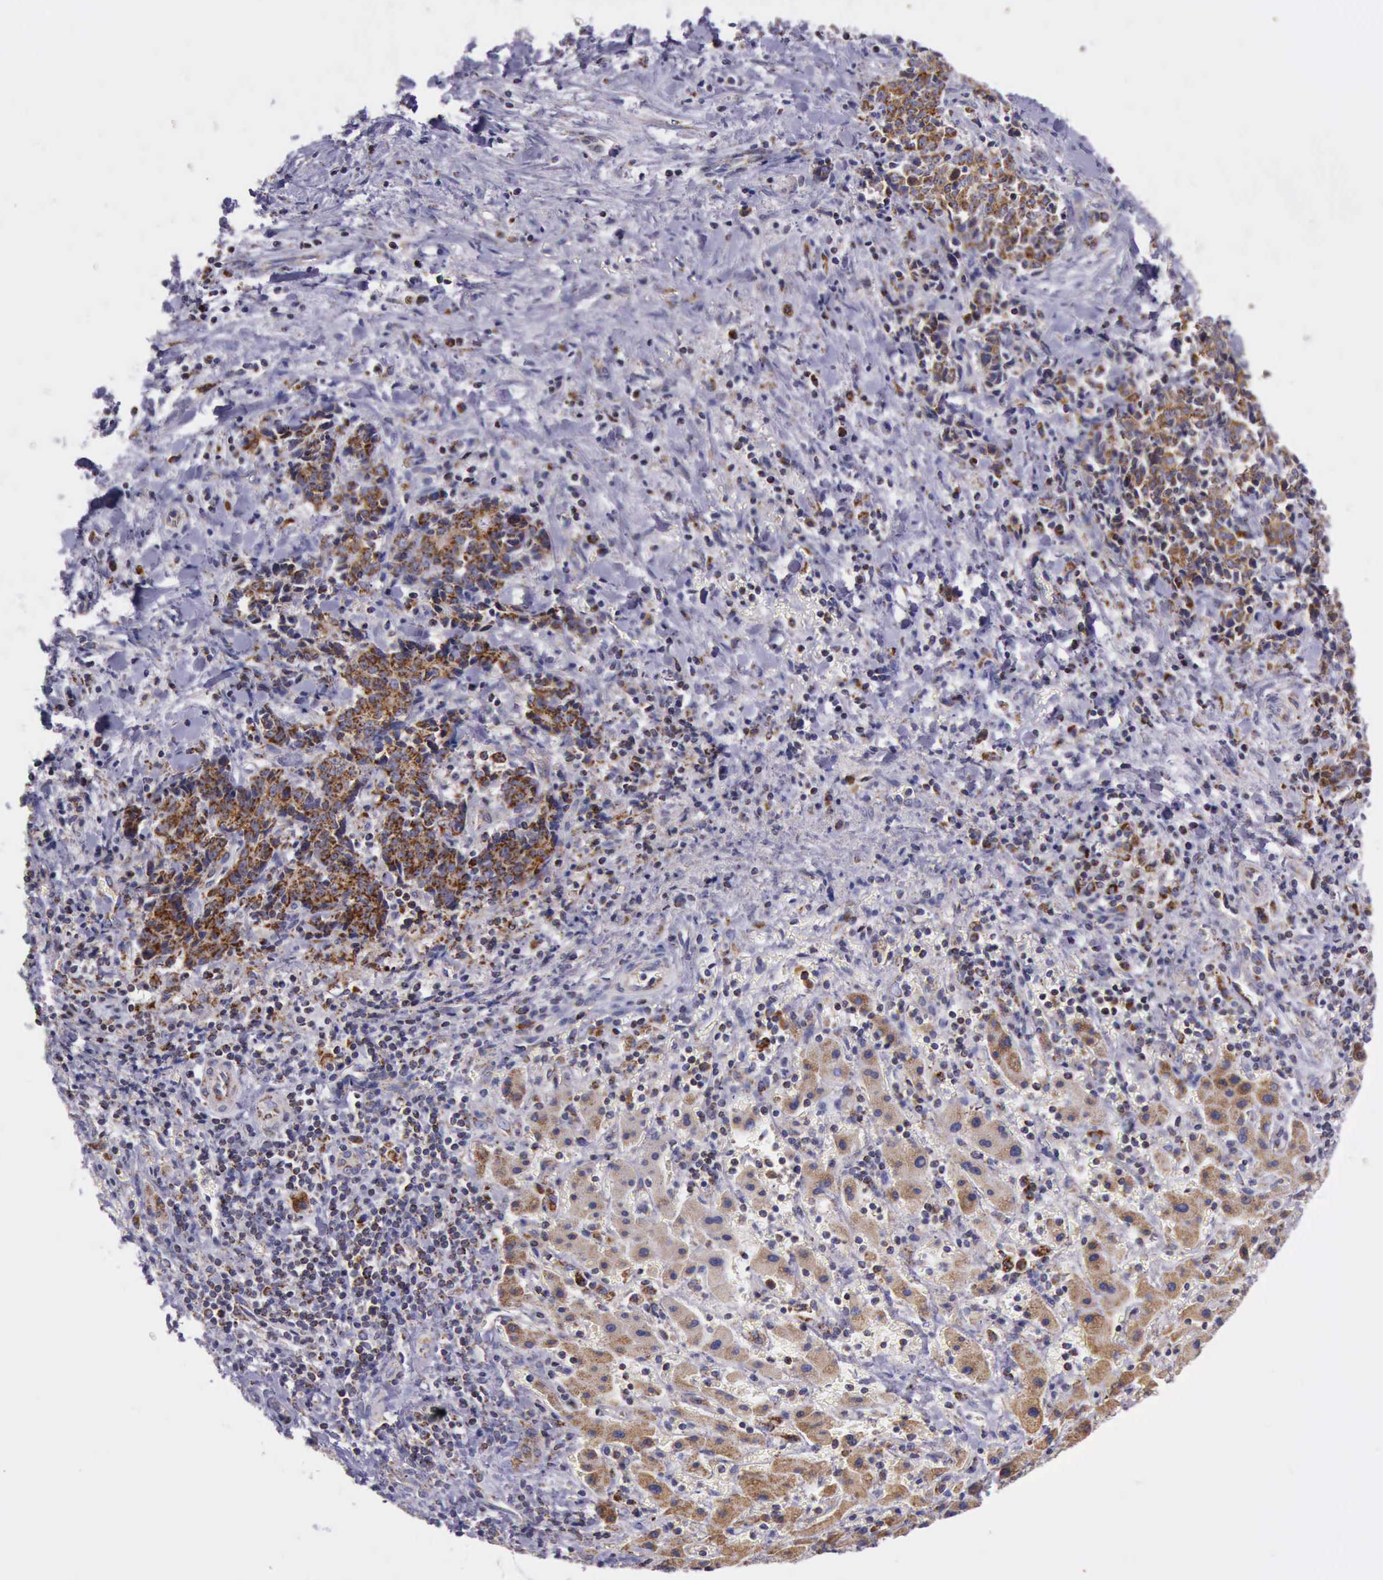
{"staining": {"intensity": "moderate", "quantity": ">75%", "location": "cytoplasmic/membranous"}, "tissue": "liver cancer", "cell_type": "Tumor cells", "image_type": "cancer", "snomed": [{"axis": "morphology", "description": "Cholangiocarcinoma"}, {"axis": "topography", "description": "Liver"}], "caption": "DAB immunohistochemical staining of human liver cancer reveals moderate cytoplasmic/membranous protein positivity in about >75% of tumor cells. (Brightfield microscopy of DAB IHC at high magnification).", "gene": "TXN2", "patient": {"sex": "male", "age": 57}}